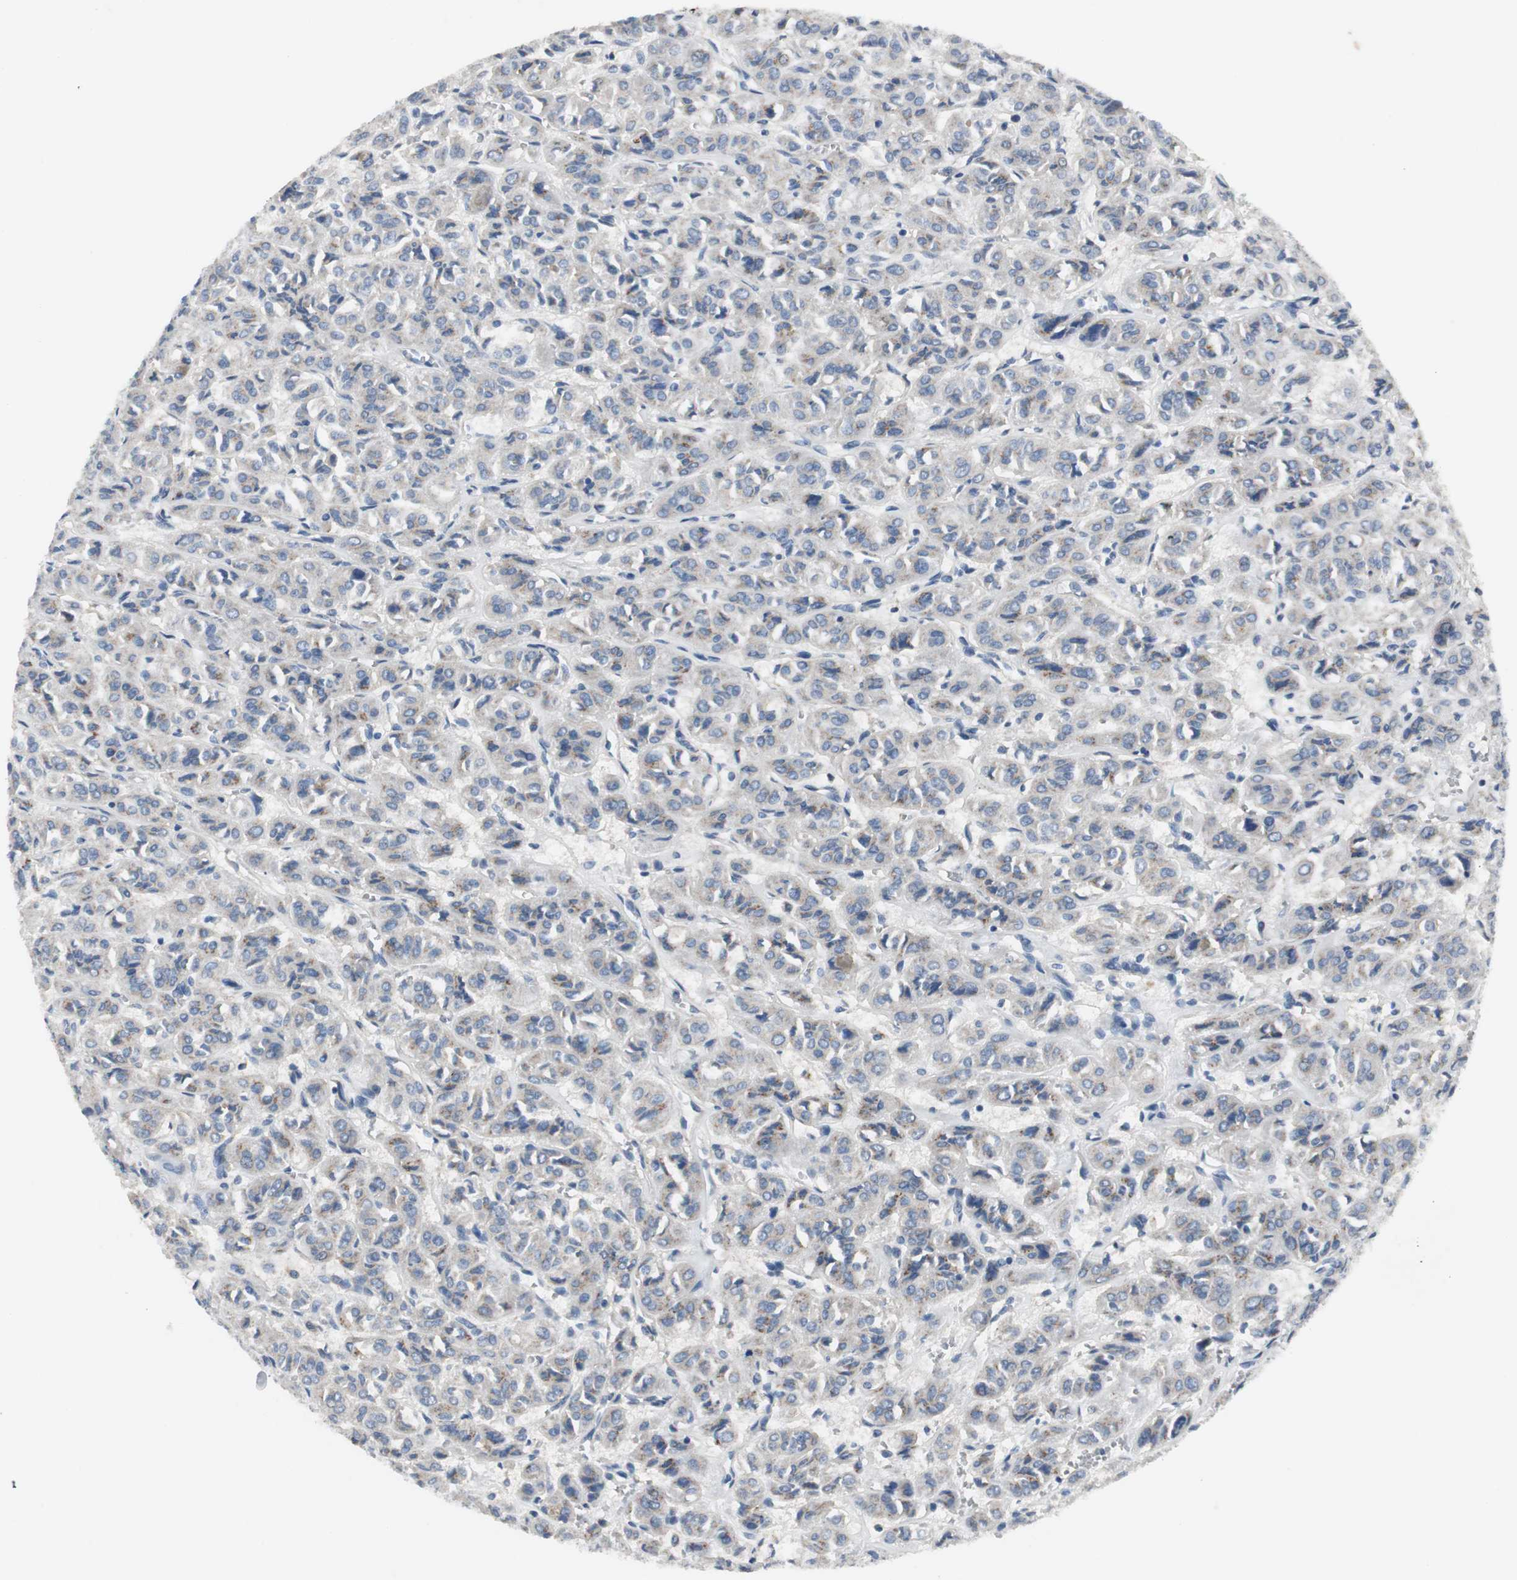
{"staining": {"intensity": "weak", "quantity": "25%-75%", "location": "cytoplasmic/membranous"}, "tissue": "thyroid cancer", "cell_type": "Tumor cells", "image_type": "cancer", "snomed": [{"axis": "morphology", "description": "Follicular adenoma carcinoma, NOS"}, {"axis": "topography", "description": "Thyroid gland"}], "caption": "Protein expression analysis of thyroid cancer displays weak cytoplasmic/membranous positivity in approximately 25%-75% of tumor cells.", "gene": "PCYT1B", "patient": {"sex": "female", "age": 71}}